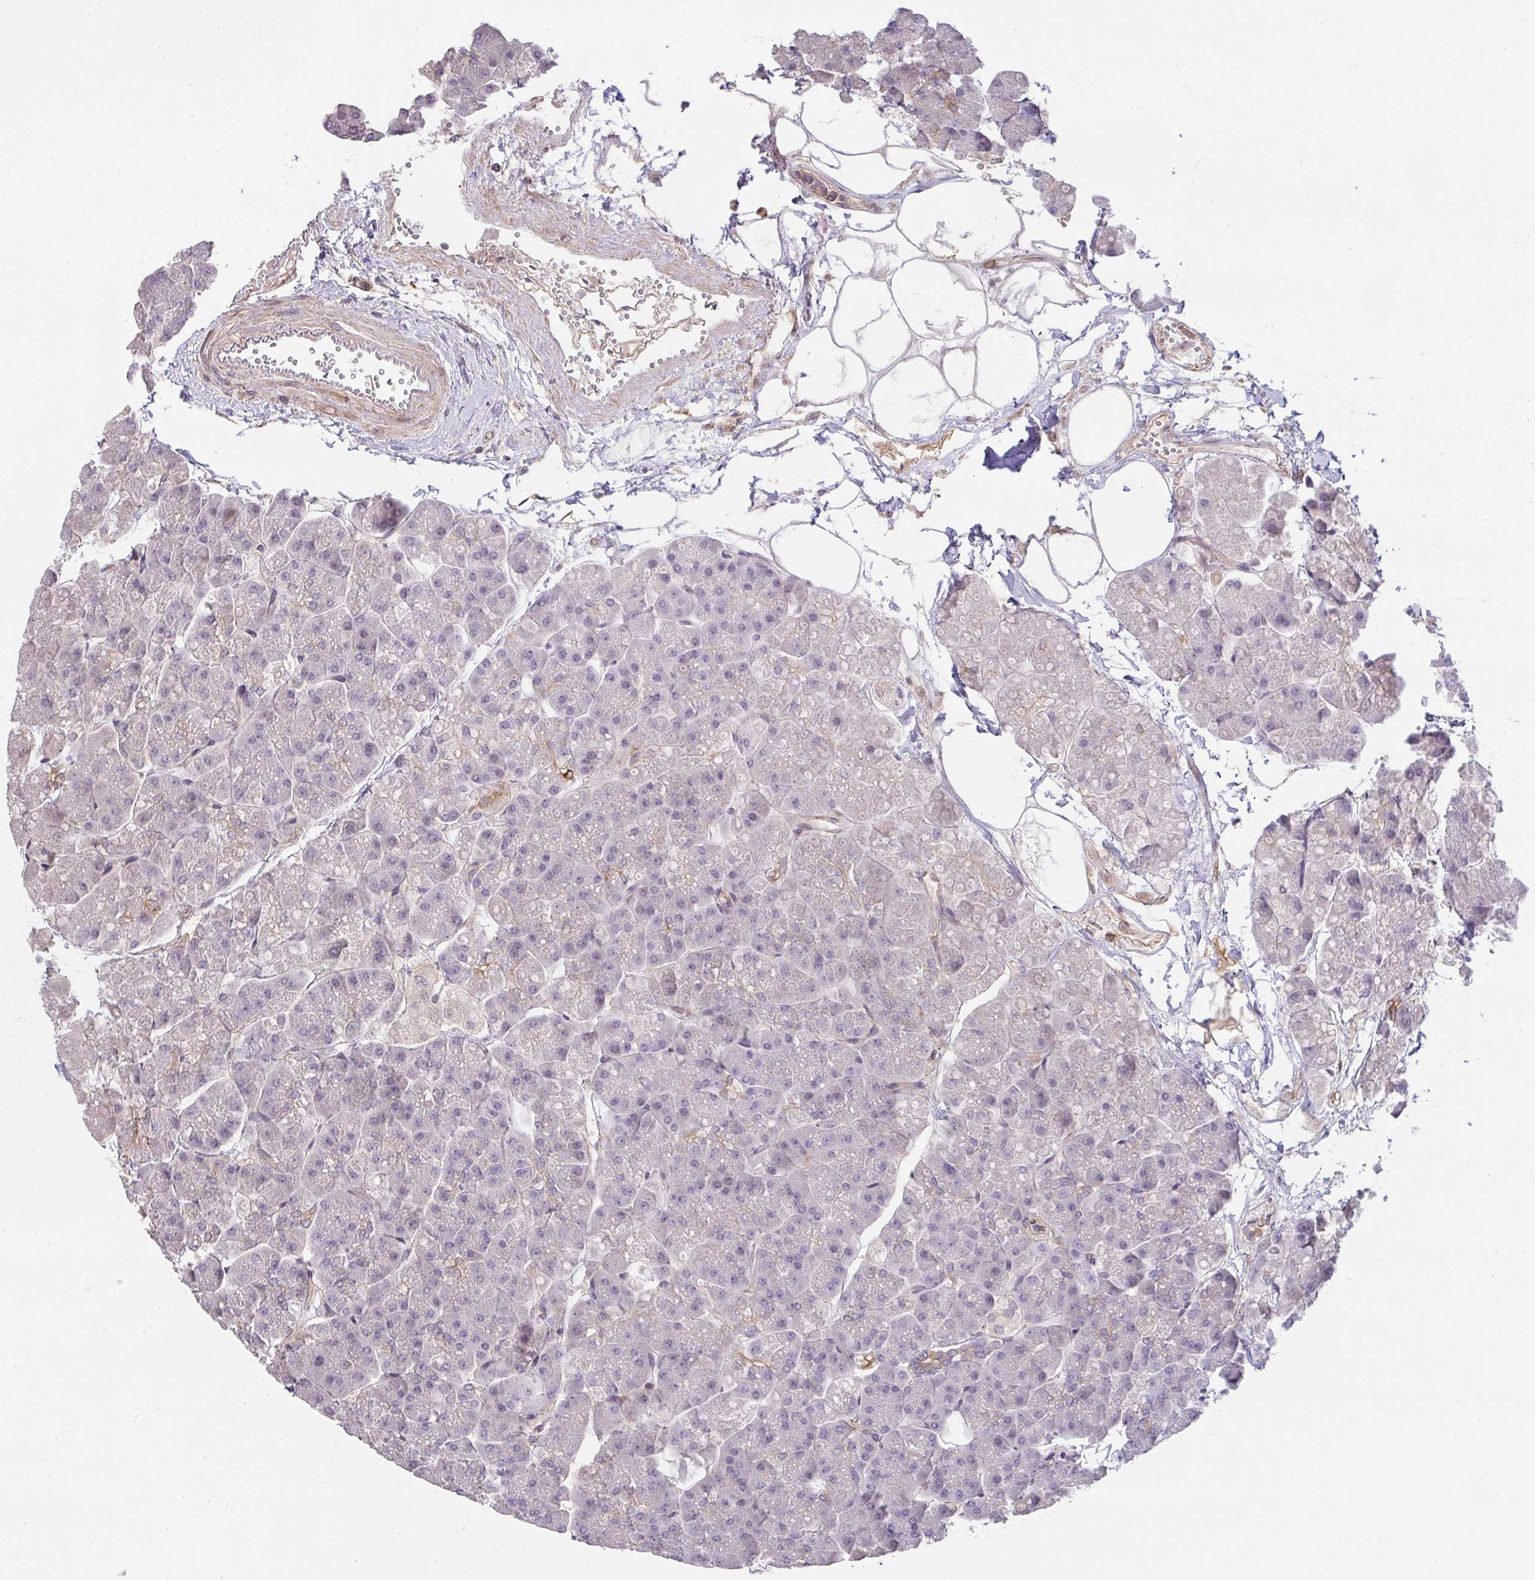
{"staining": {"intensity": "moderate", "quantity": "<25%", "location": "cytoplasmic/membranous"}, "tissue": "pancreas", "cell_type": "Exocrine glandular cells", "image_type": "normal", "snomed": [{"axis": "morphology", "description": "Normal tissue, NOS"}, {"axis": "topography", "description": "Pancreas"}, {"axis": "topography", "description": "Peripheral nerve tissue"}], "caption": "A micrograph of pancreas stained for a protein shows moderate cytoplasmic/membranous brown staining in exocrine glandular cells. The staining was performed using DAB, with brown indicating positive protein expression. Nuclei are stained blue with hematoxylin.", "gene": "EEF1AKMT1", "patient": {"sex": "male", "age": 54}}